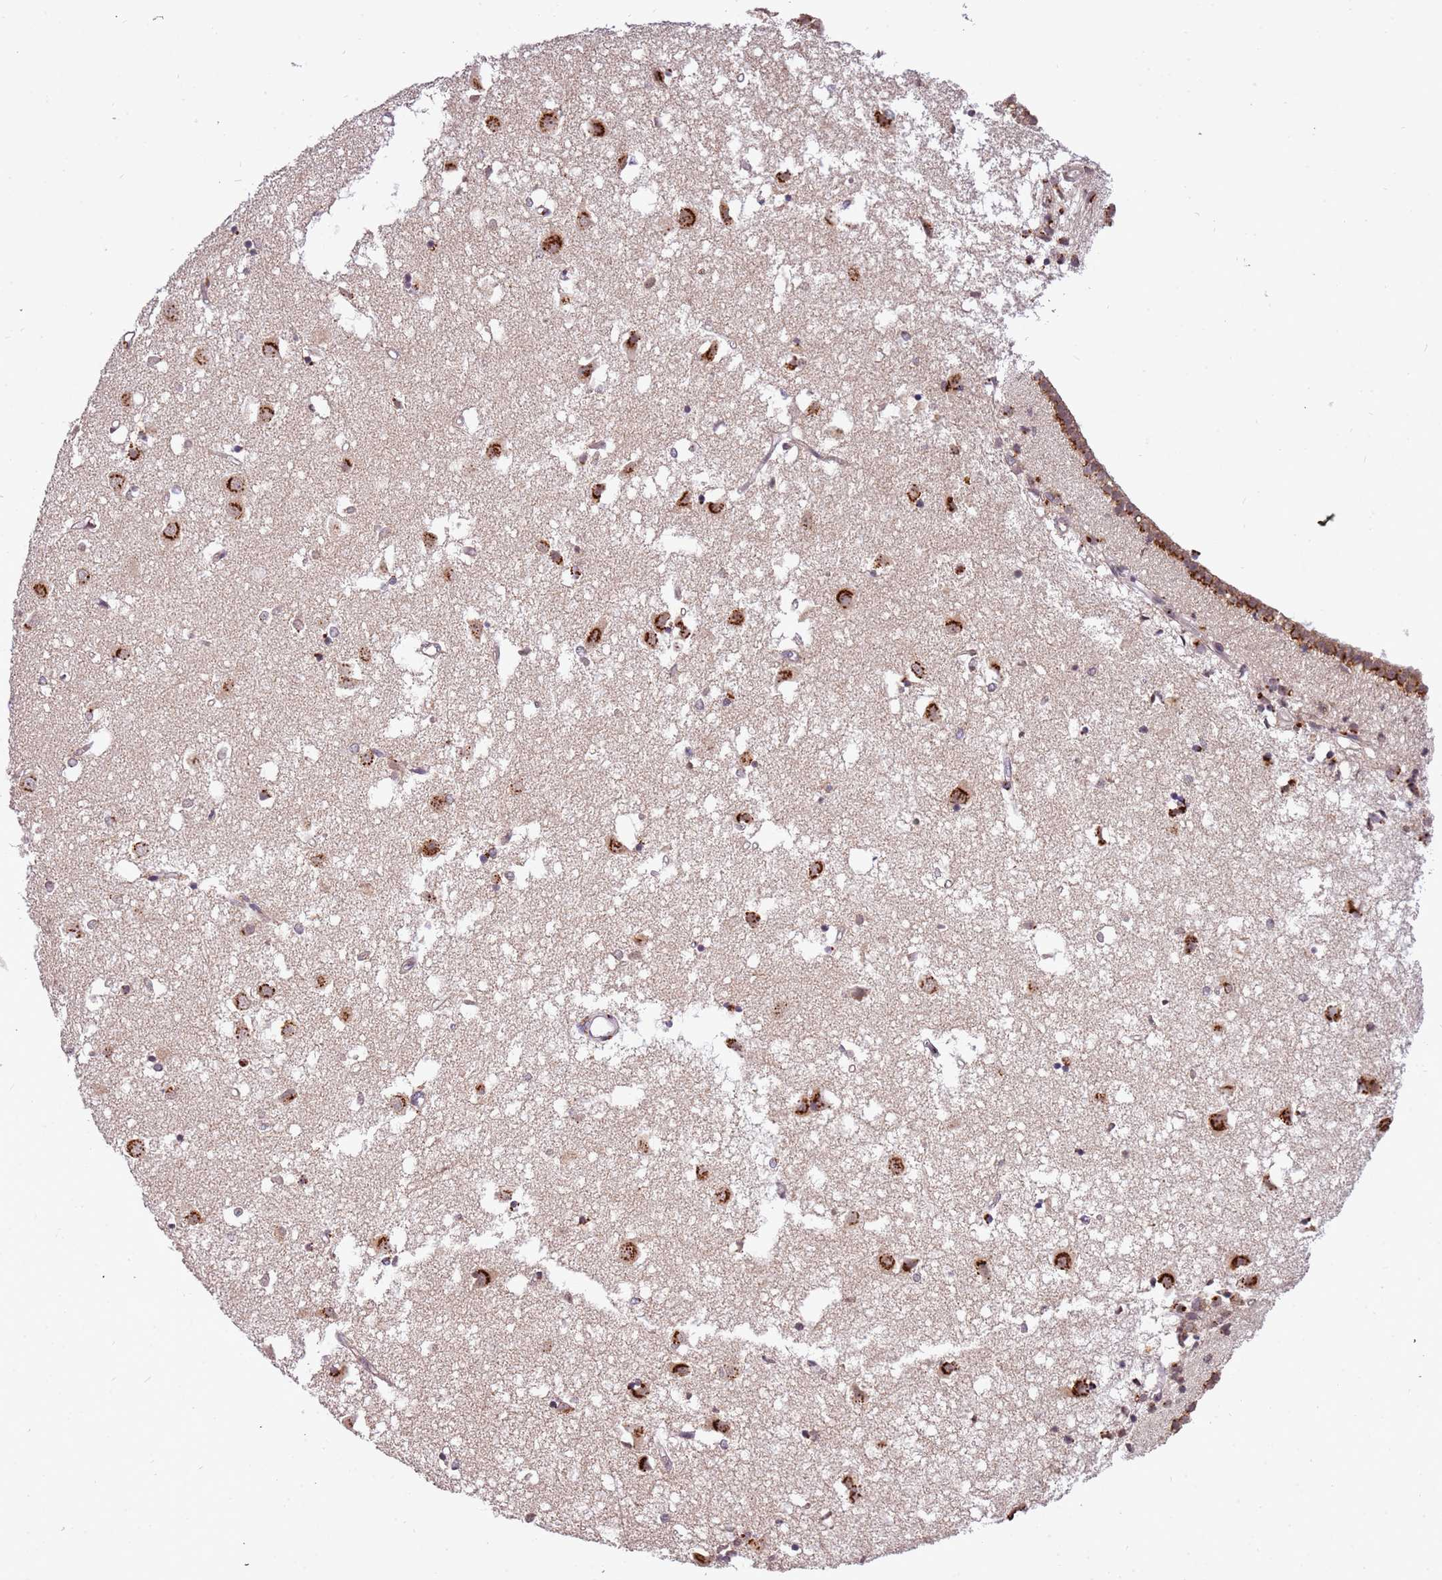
{"staining": {"intensity": "strong", "quantity": "<25%", "location": "cytoplasmic/membranous"}, "tissue": "caudate", "cell_type": "Glial cells", "image_type": "normal", "snomed": [{"axis": "morphology", "description": "Normal tissue, NOS"}, {"axis": "topography", "description": "Lateral ventricle wall"}], "caption": "Caudate stained for a protein (brown) exhibits strong cytoplasmic/membranous positive staining in approximately <25% of glial cells.", "gene": "SAMSN1", "patient": {"sex": "male", "age": 70}}